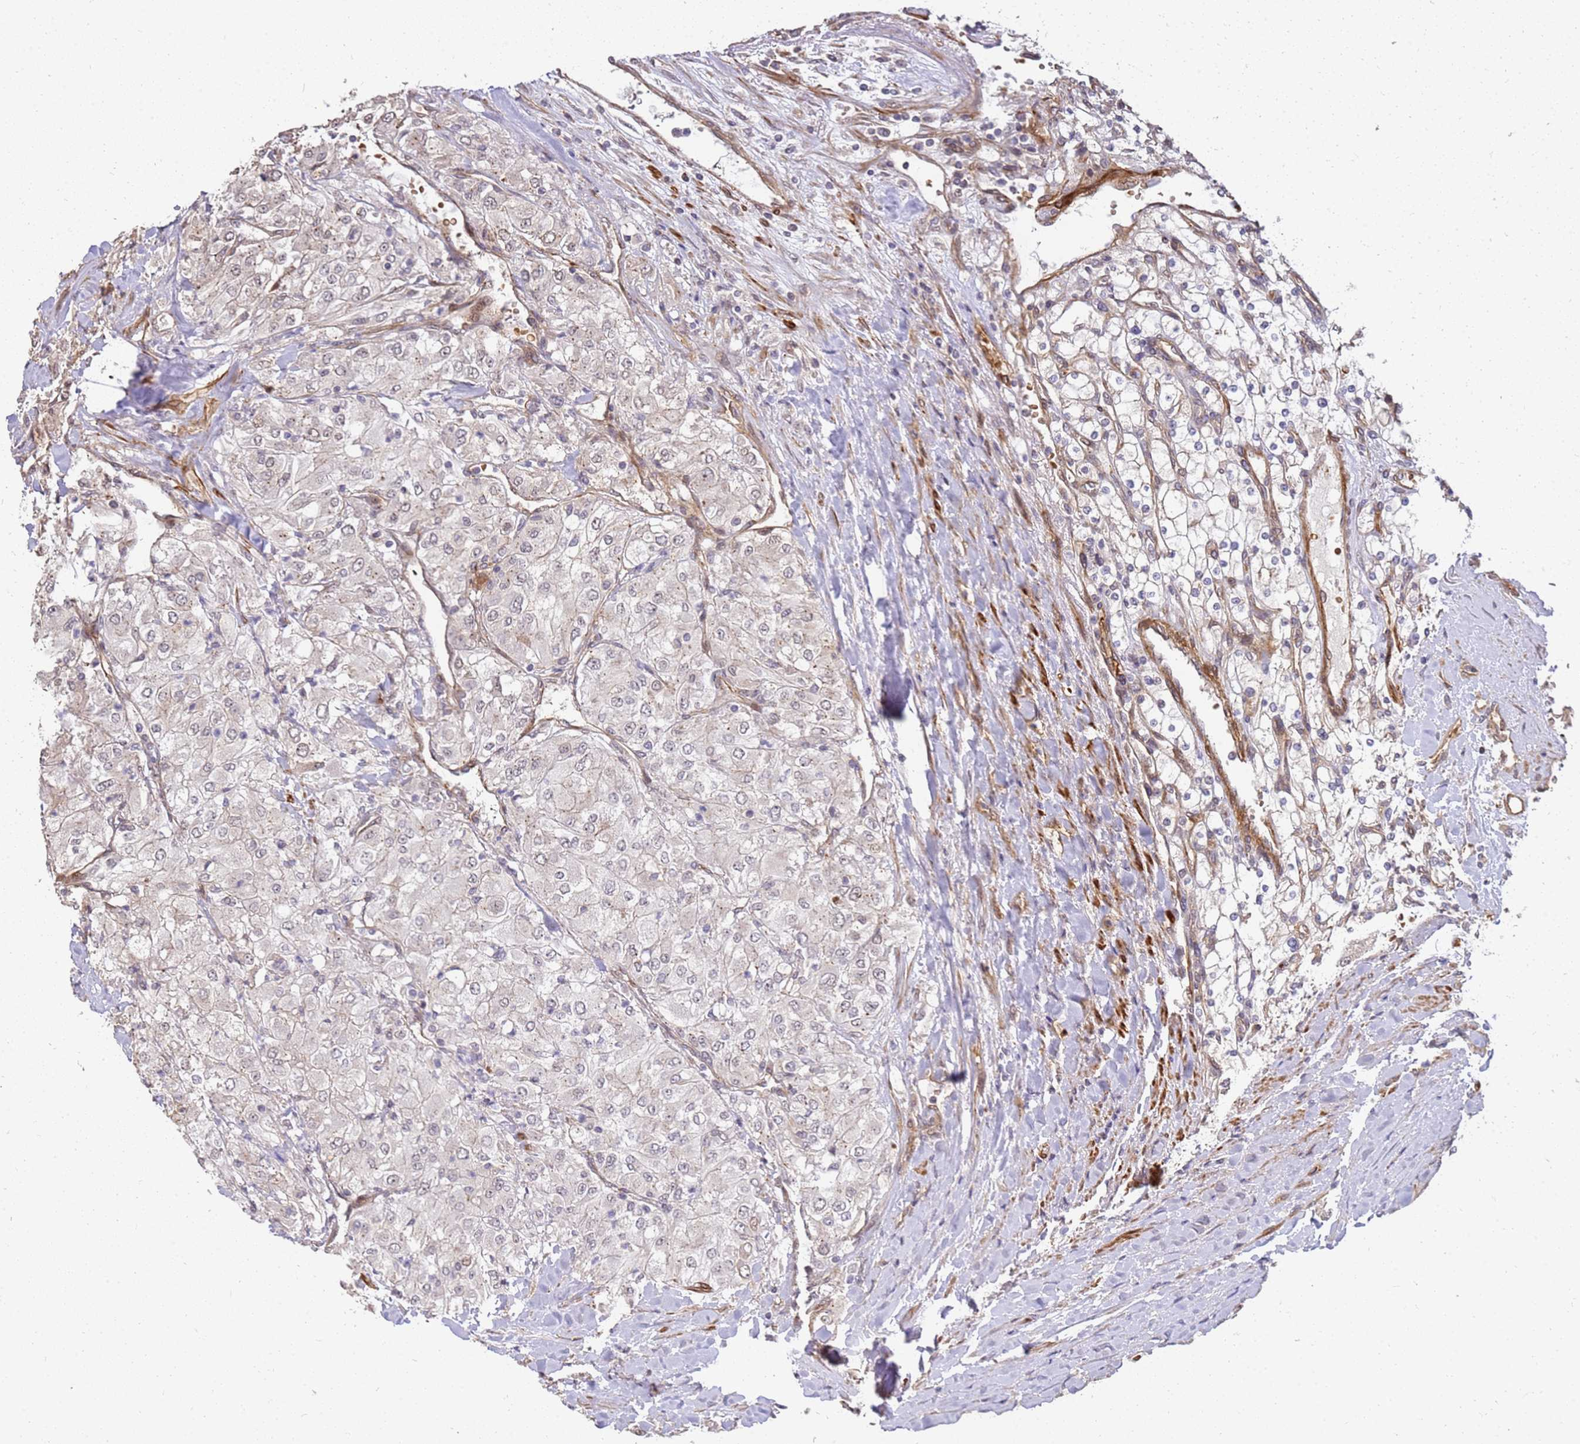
{"staining": {"intensity": "weak", "quantity": "<25%", "location": "cytoplasmic/membranous"}, "tissue": "renal cancer", "cell_type": "Tumor cells", "image_type": "cancer", "snomed": [{"axis": "morphology", "description": "Adenocarcinoma, NOS"}, {"axis": "topography", "description": "Kidney"}], "caption": "Renal cancer was stained to show a protein in brown. There is no significant positivity in tumor cells. The staining is performed using DAB brown chromogen with nuclei counter-stained in using hematoxylin.", "gene": "ST18", "patient": {"sex": "male", "age": 80}}